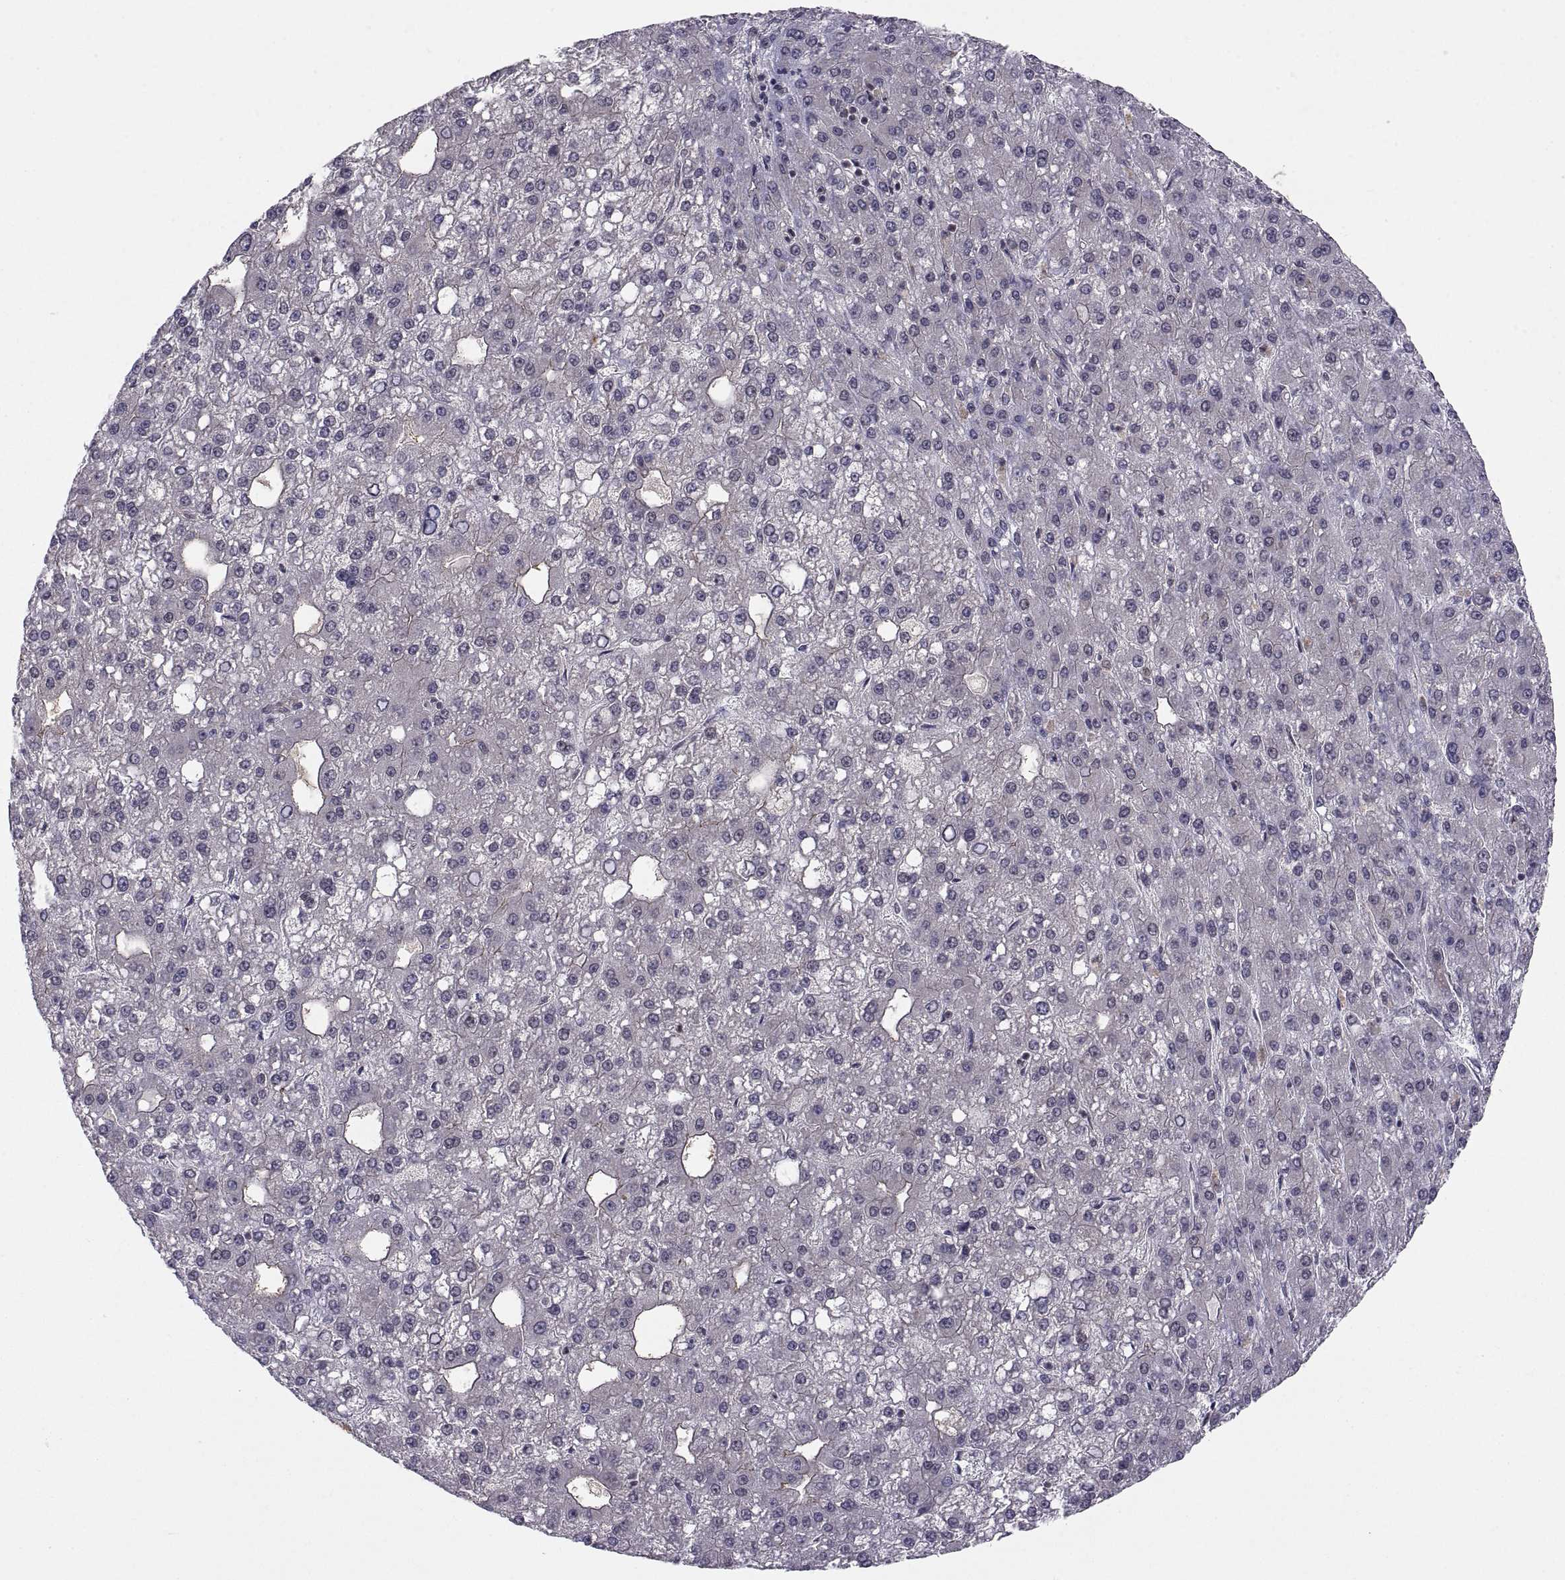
{"staining": {"intensity": "negative", "quantity": "none", "location": "none"}, "tissue": "liver cancer", "cell_type": "Tumor cells", "image_type": "cancer", "snomed": [{"axis": "morphology", "description": "Carcinoma, Hepatocellular, NOS"}, {"axis": "topography", "description": "Liver"}], "caption": "Immunohistochemistry image of liver cancer (hepatocellular carcinoma) stained for a protein (brown), which displays no expression in tumor cells.", "gene": "ABL2", "patient": {"sex": "male", "age": 67}}